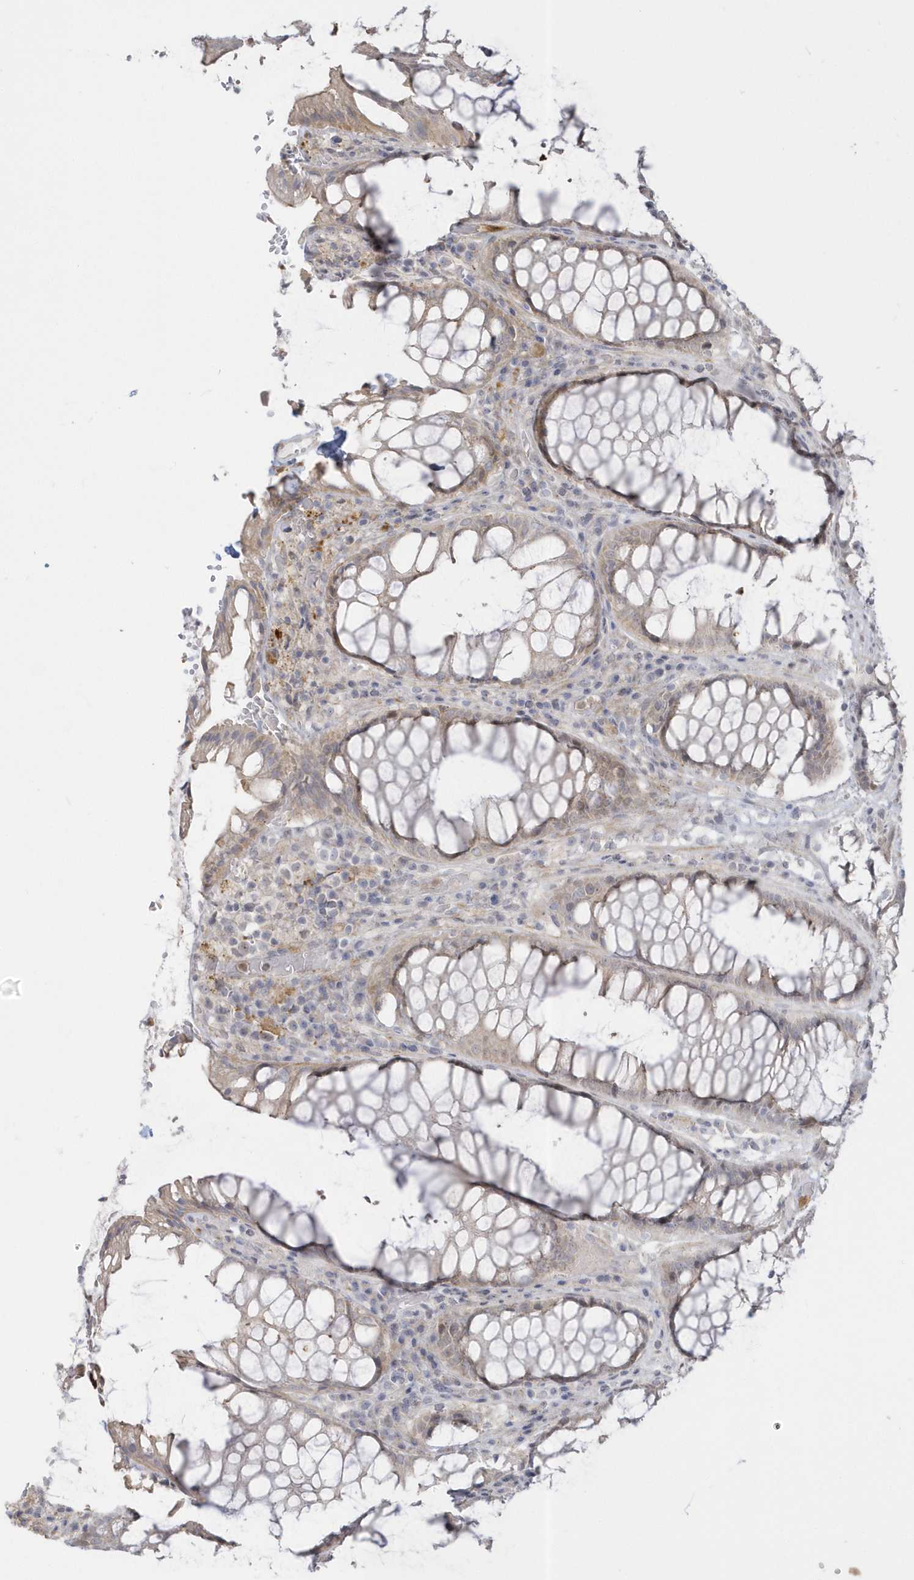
{"staining": {"intensity": "weak", "quantity": ">75%", "location": "cytoplasmic/membranous"}, "tissue": "rectum", "cell_type": "Glandular cells", "image_type": "normal", "snomed": [{"axis": "morphology", "description": "Normal tissue, NOS"}, {"axis": "topography", "description": "Rectum"}], "caption": "Protein staining reveals weak cytoplasmic/membranous positivity in about >75% of glandular cells in unremarkable rectum.", "gene": "NAF1", "patient": {"sex": "male", "age": 64}}